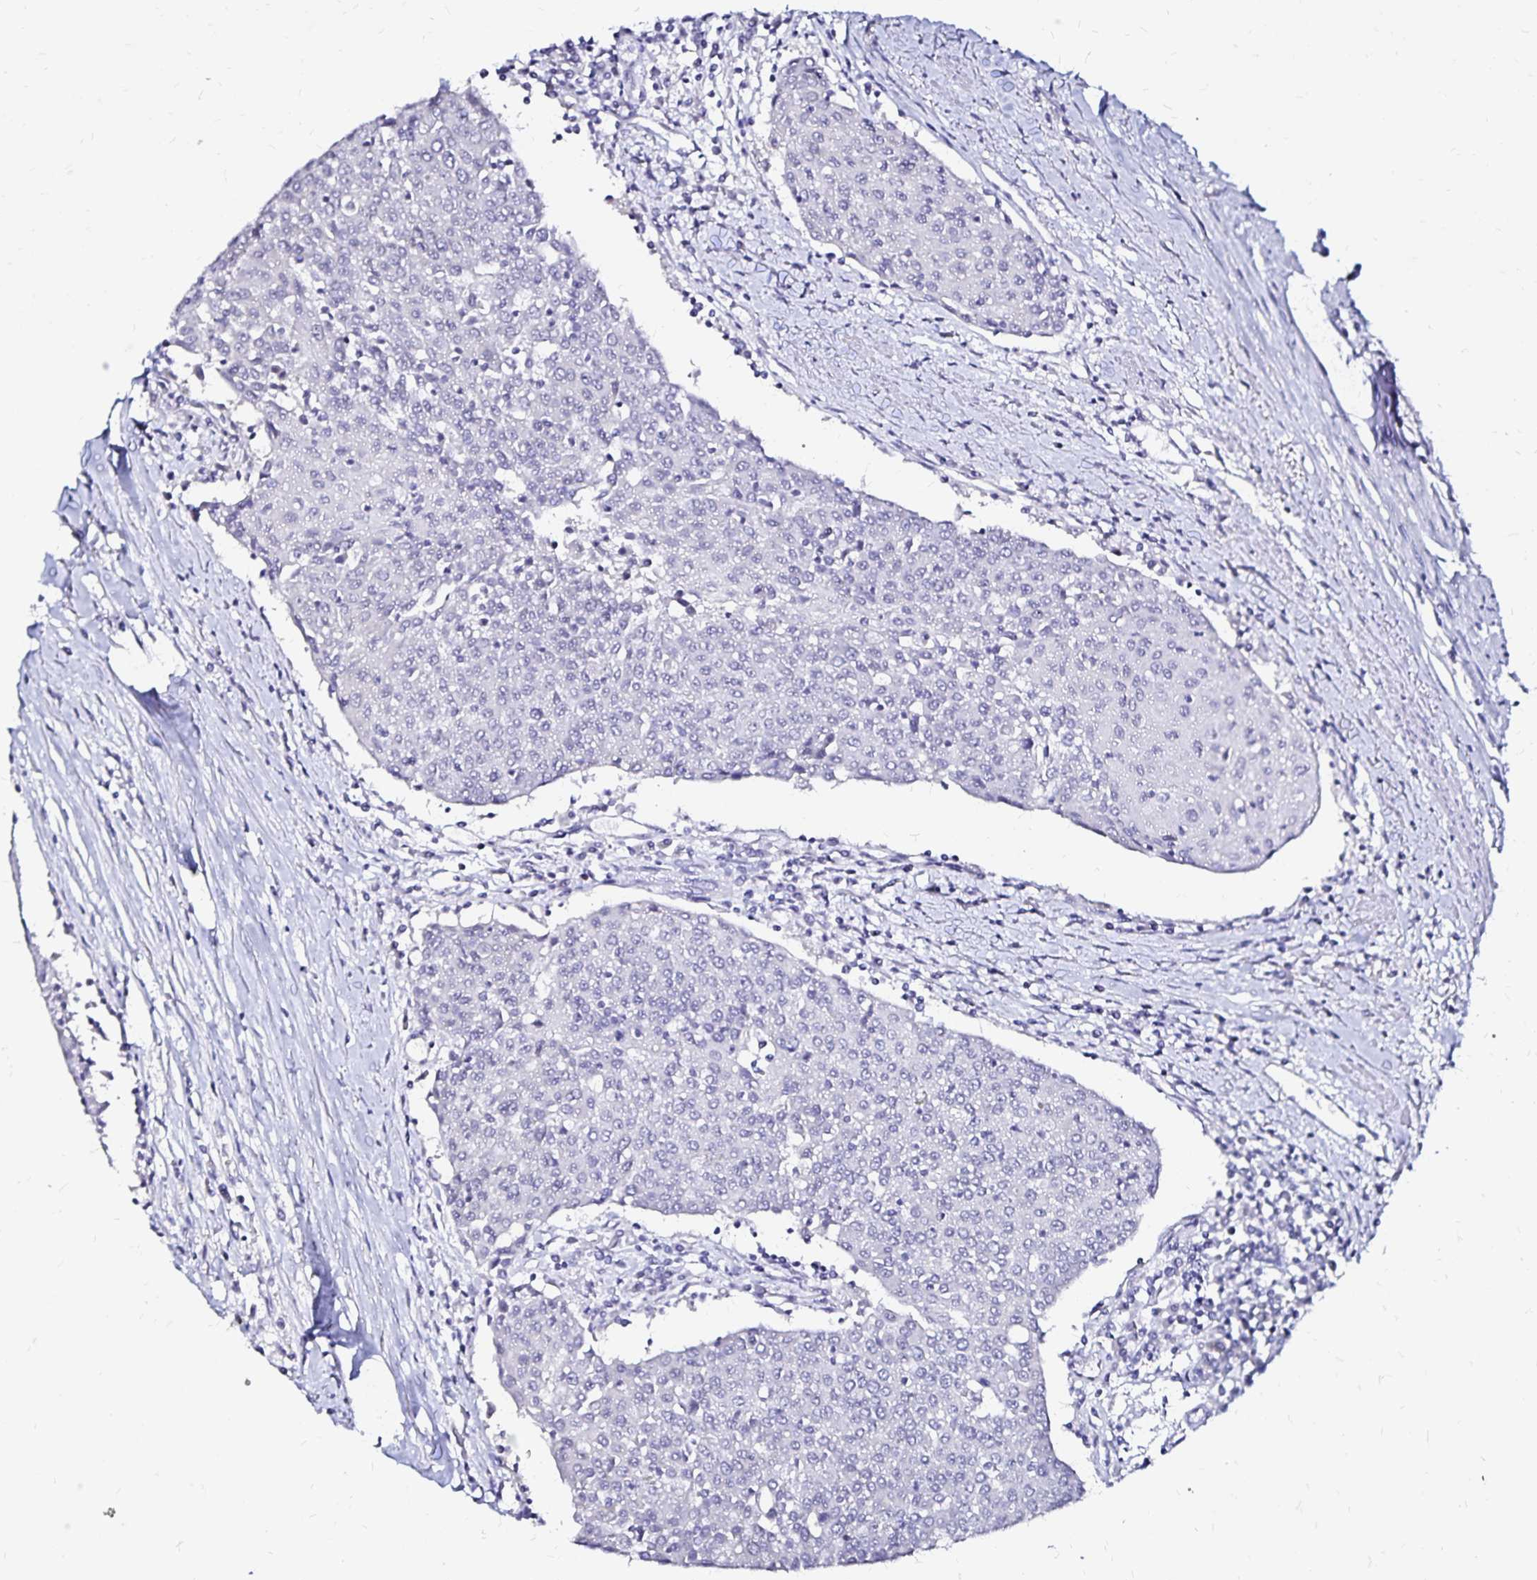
{"staining": {"intensity": "negative", "quantity": "none", "location": "none"}, "tissue": "urothelial cancer", "cell_type": "Tumor cells", "image_type": "cancer", "snomed": [{"axis": "morphology", "description": "Urothelial carcinoma, High grade"}, {"axis": "topography", "description": "Urinary bladder"}], "caption": "Immunohistochemistry (IHC) of human high-grade urothelial carcinoma shows no expression in tumor cells.", "gene": "SLC5A1", "patient": {"sex": "female", "age": 85}}